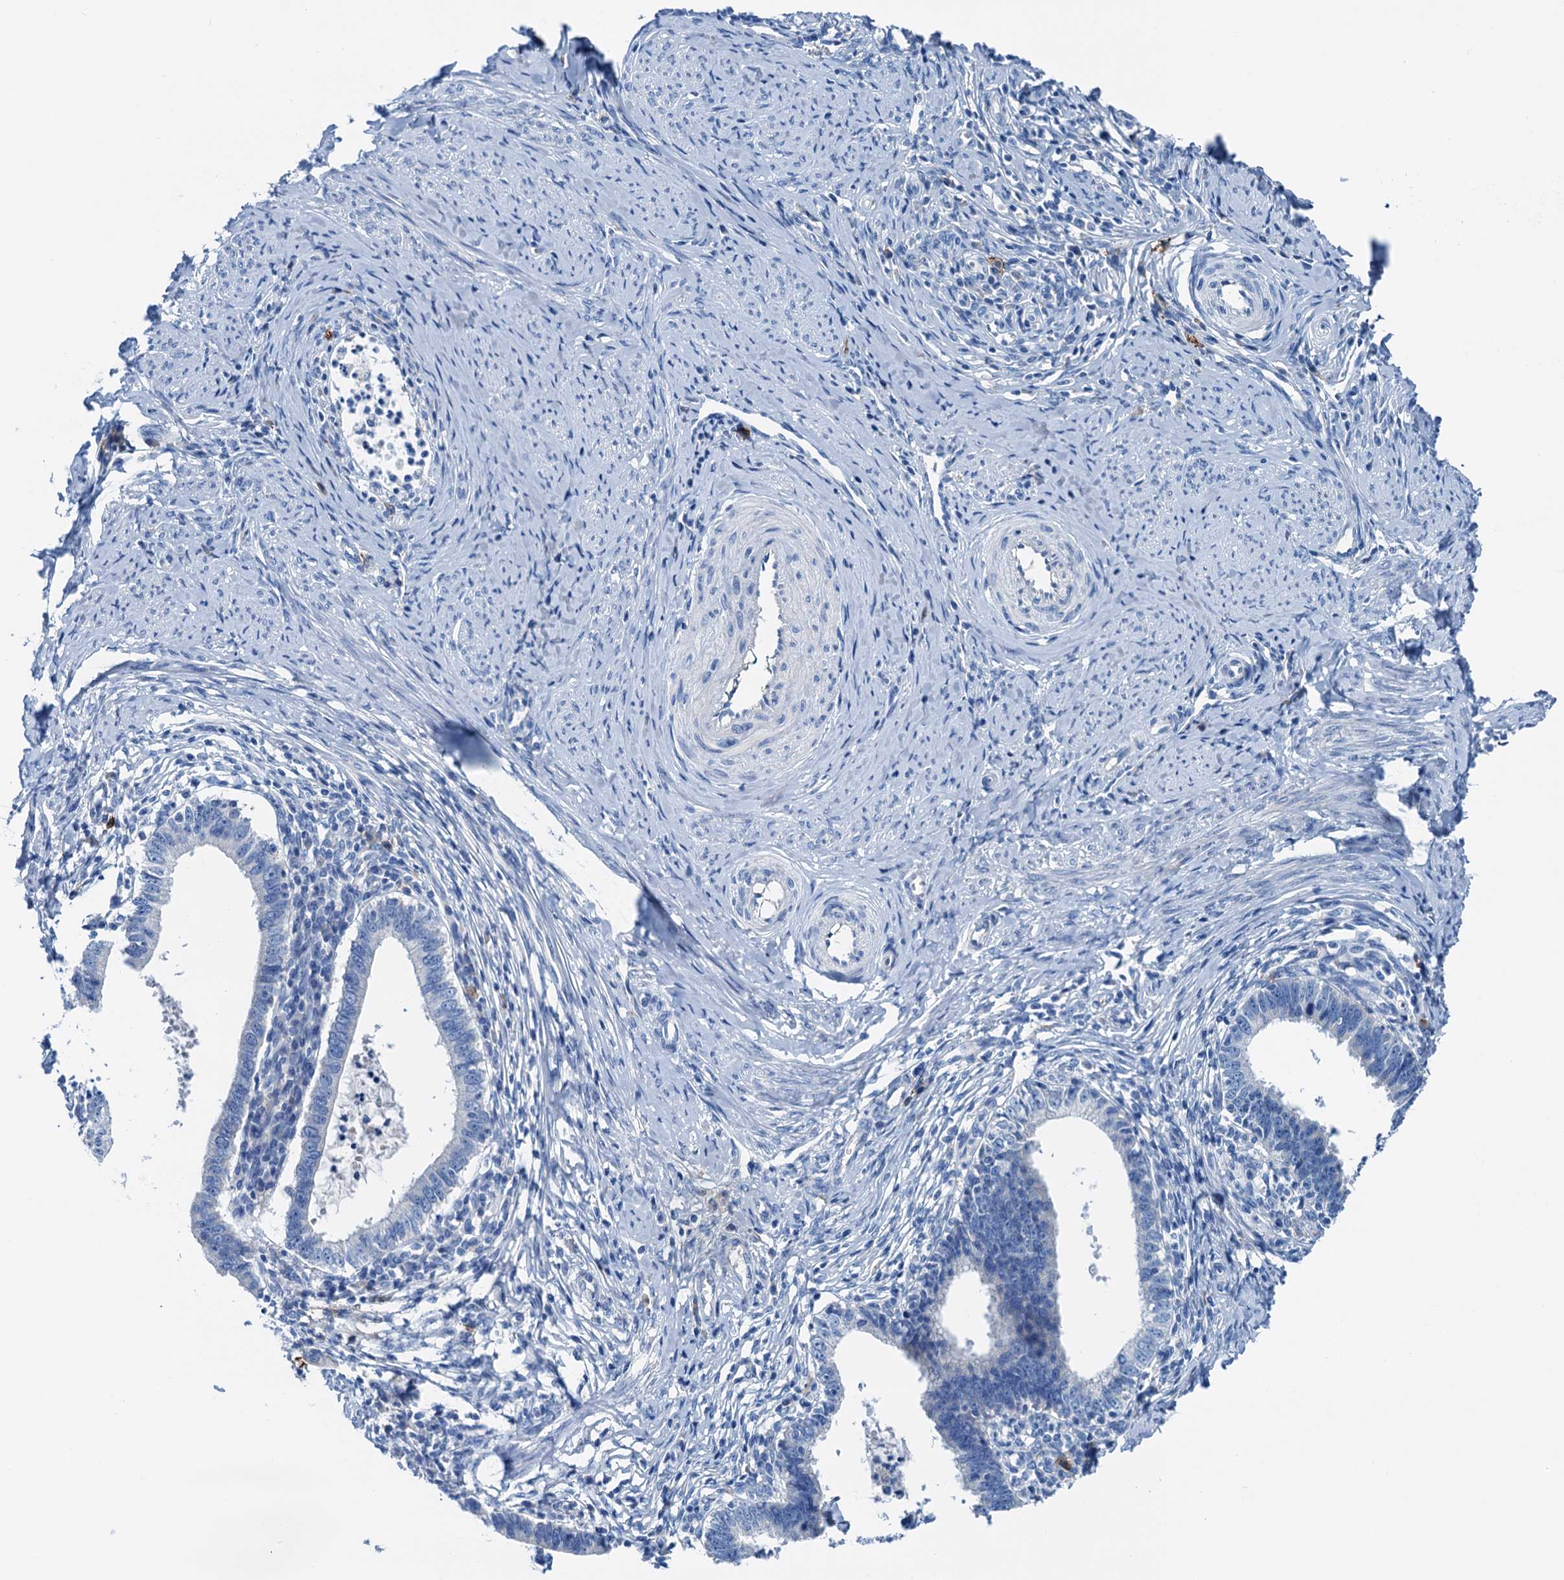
{"staining": {"intensity": "negative", "quantity": "none", "location": "none"}, "tissue": "cervical cancer", "cell_type": "Tumor cells", "image_type": "cancer", "snomed": [{"axis": "morphology", "description": "Adenocarcinoma, NOS"}, {"axis": "topography", "description": "Cervix"}], "caption": "Immunohistochemical staining of cervical adenocarcinoma shows no significant expression in tumor cells. (DAB immunohistochemistry, high magnification).", "gene": "C1QTNF4", "patient": {"sex": "female", "age": 36}}